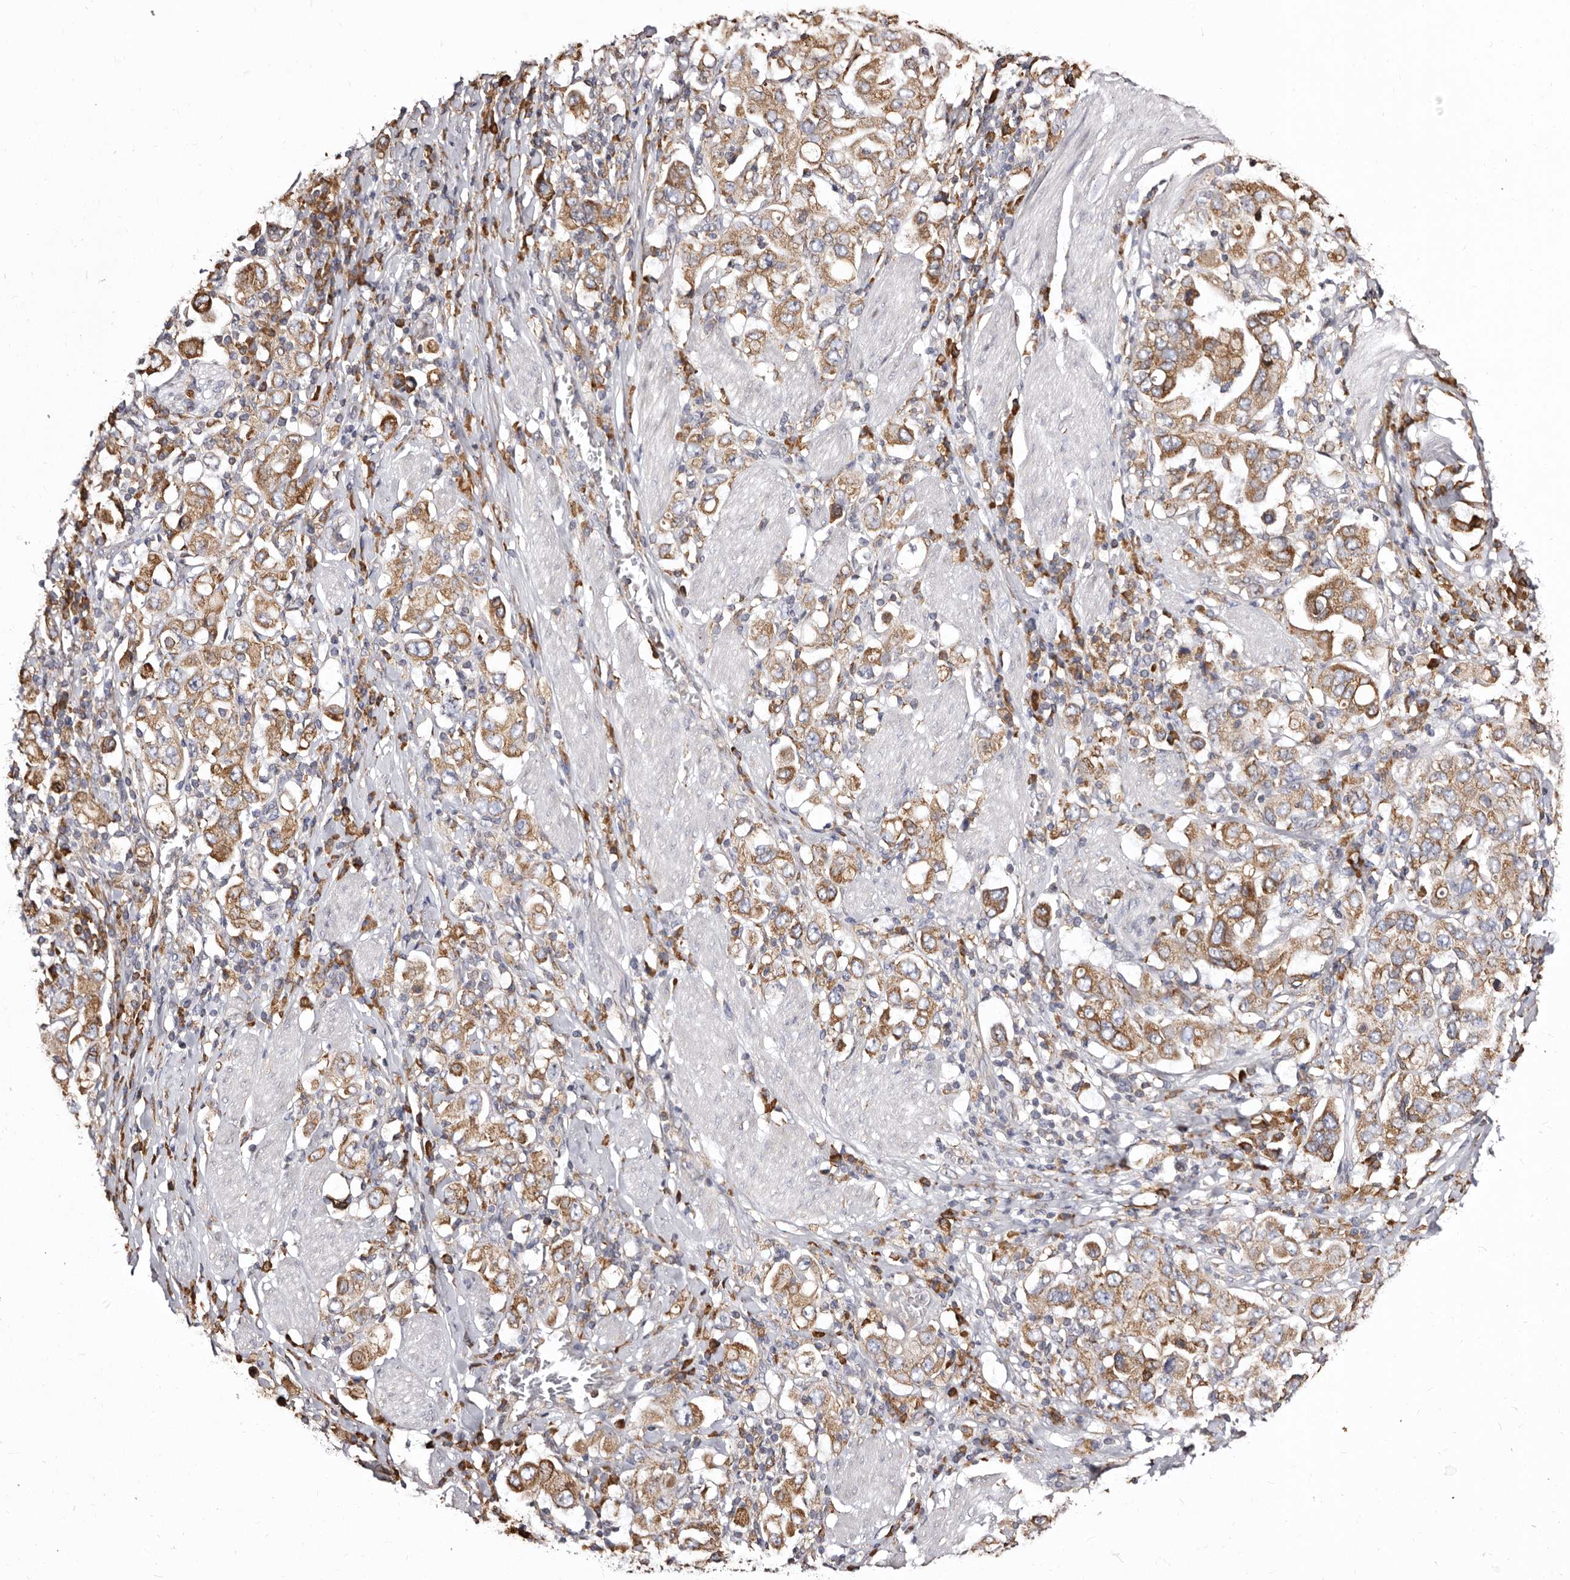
{"staining": {"intensity": "moderate", "quantity": ">75%", "location": "cytoplasmic/membranous"}, "tissue": "stomach cancer", "cell_type": "Tumor cells", "image_type": "cancer", "snomed": [{"axis": "morphology", "description": "Adenocarcinoma, NOS"}, {"axis": "topography", "description": "Stomach, upper"}], "caption": "Brown immunohistochemical staining in human stomach cancer (adenocarcinoma) displays moderate cytoplasmic/membranous expression in approximately >75% of tumor cells.", "gene": "ACBD6", "patient": {"sex": "male", "age": 62}}